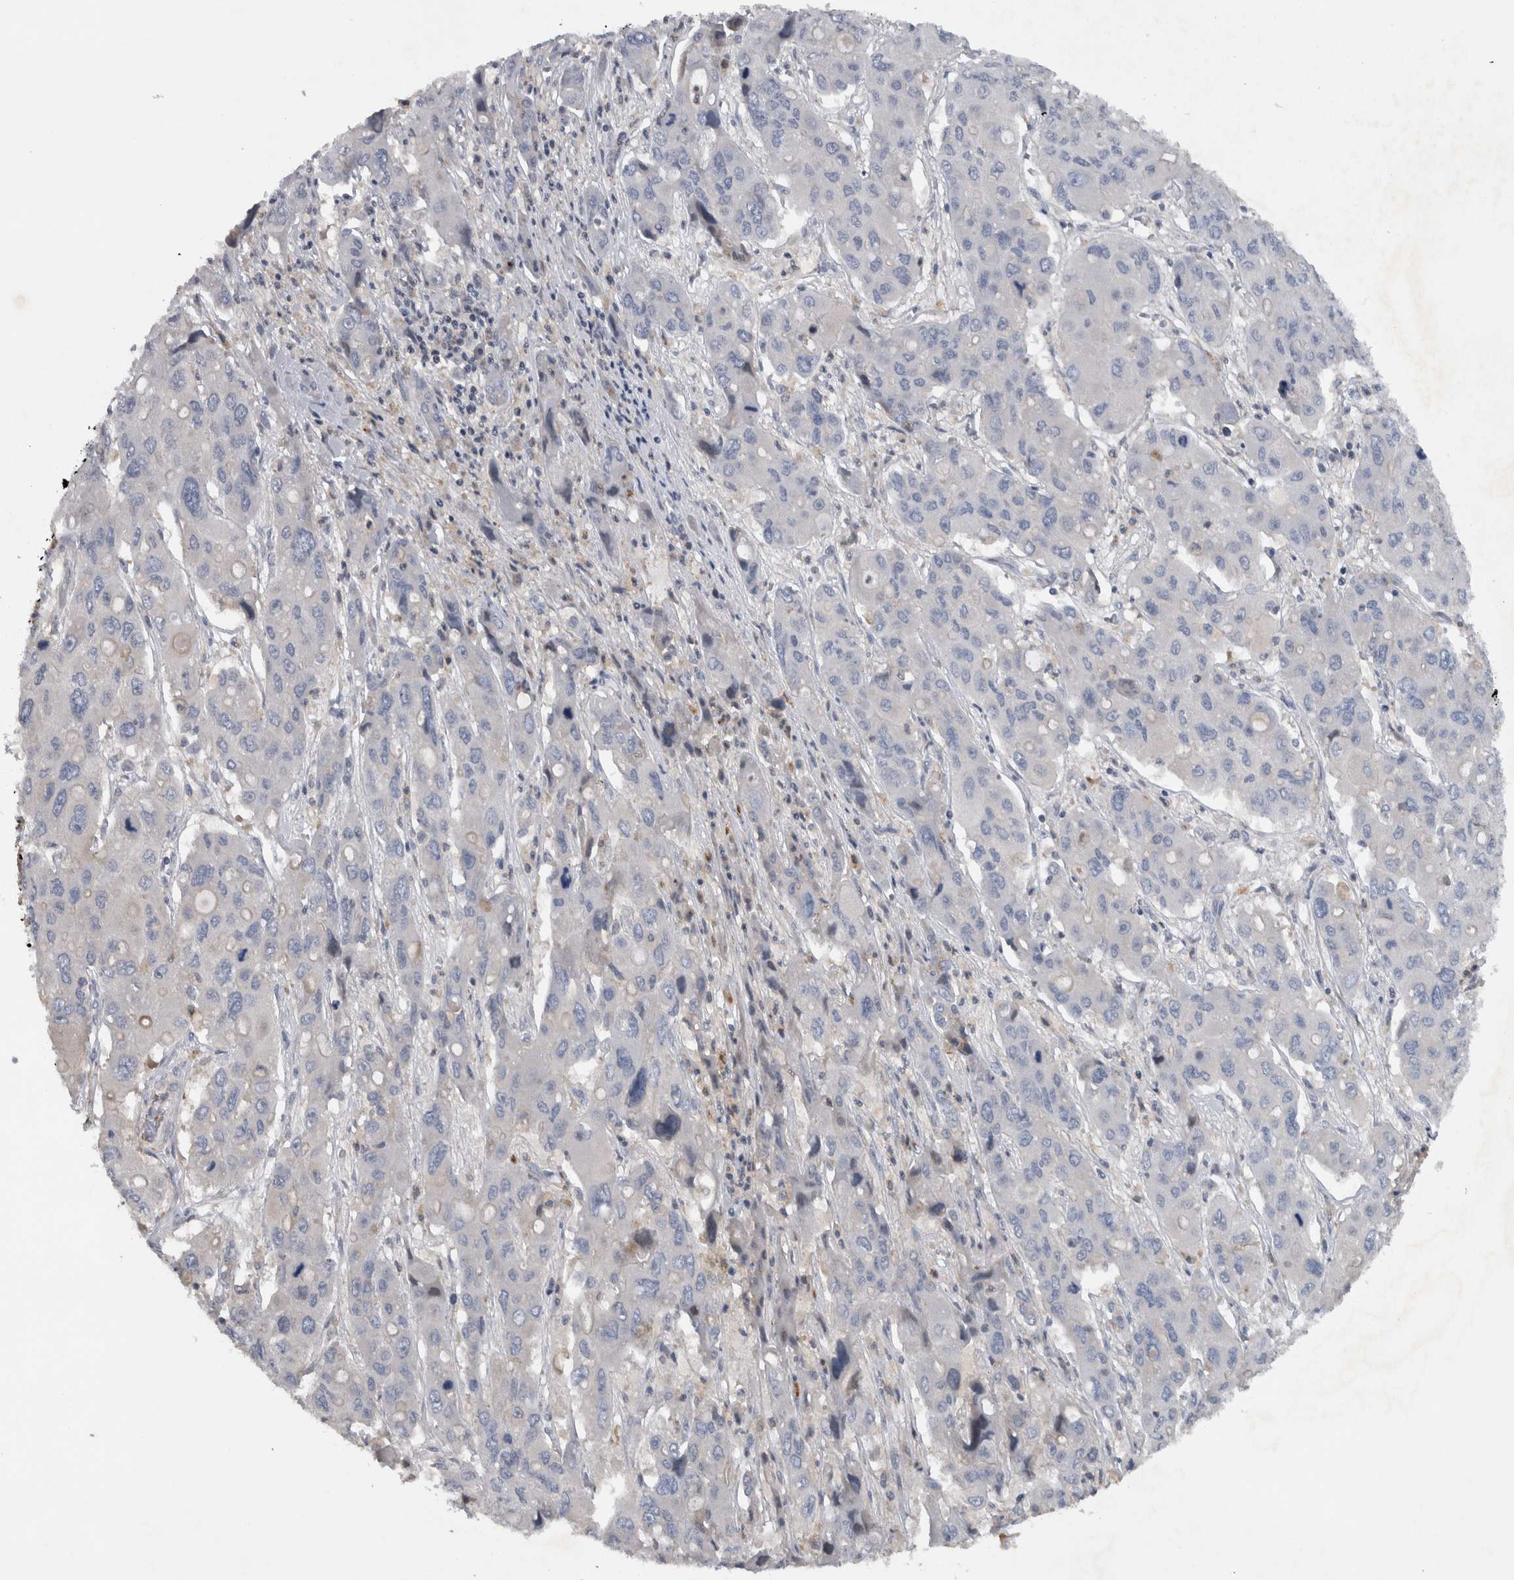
{"staining": {"intensity": "negative", "quantity": "none", "location": "none"}, "tissue": "liver cancer", "cell_type": "Tumor cells", "image_type": "cancer", "snomed": [{"axis": "morphology", "description": "Cholangiocarcinoma"}, {"axis": "topography", "description": "Liver"}], "caption": "IHC histopathology image of liver cancer (cholangiocarcinoma) stained for a protein (brown), which reveals no staining in tumor cells.", "gene": "NT5C2", "patient": {"sex": "male", "age": 67}}